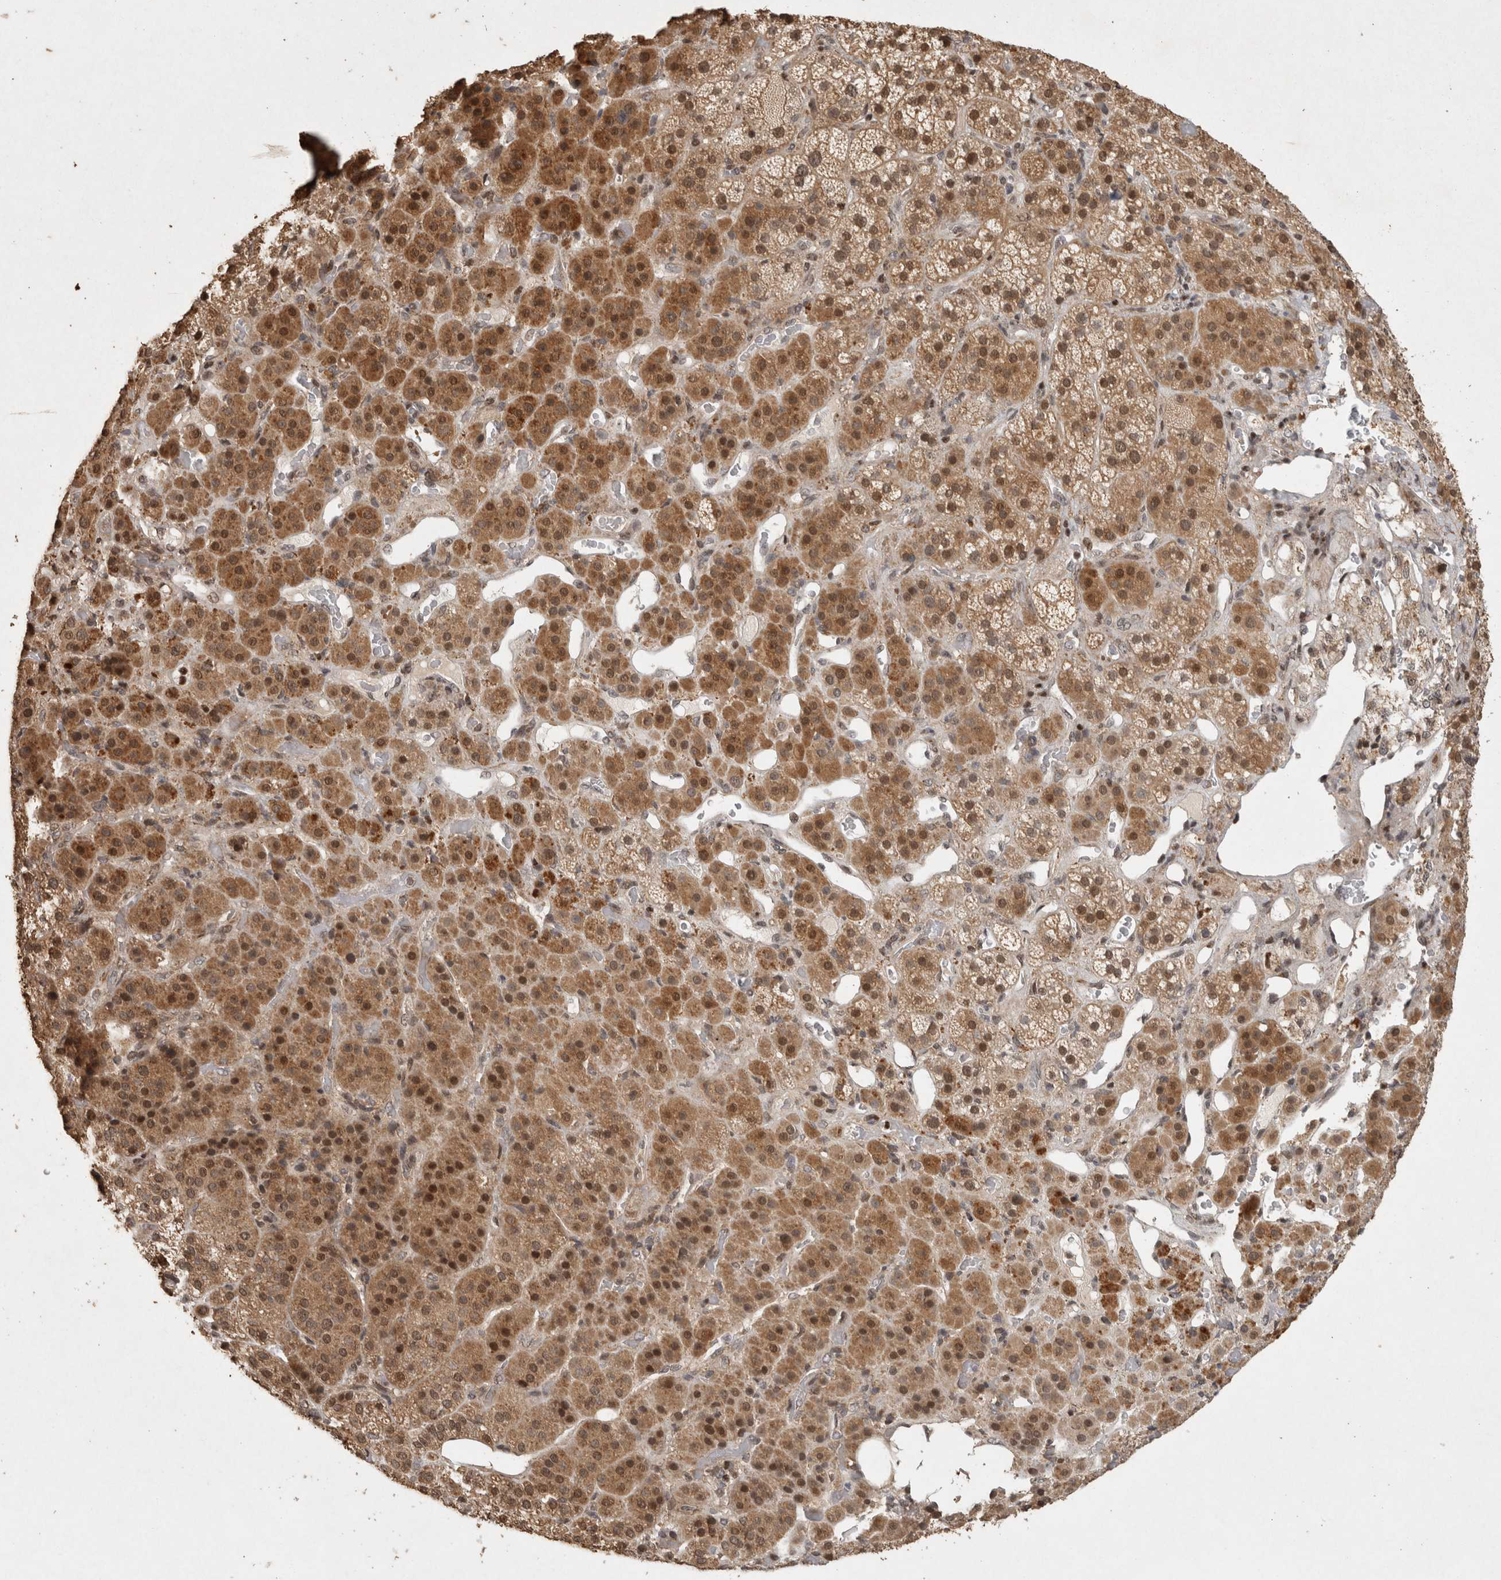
{"staining": {"intensity": "strong", "quantity": ">75%", "location": "cytoplasmic/membranous,nuclear"}, "tissue": "adrenal gland", "cell_type": "Glandular cells", "image_type": "normal", "snomed": [{"axis": "morphology", "description": "Normal tissue, NOS"}, {"axis": "topography", "description": "Adrenal gland"}], "caption": "A histopathology image of adrenal gland stained for a protein reveals strong cytoplasmic/membranous,nuclear brown staining in glandular cells. (DAB = brown stain, brightfield microscopy at high magnification).", "gene": "KDM8", "patient": {"sex": "male", "age": 57}}